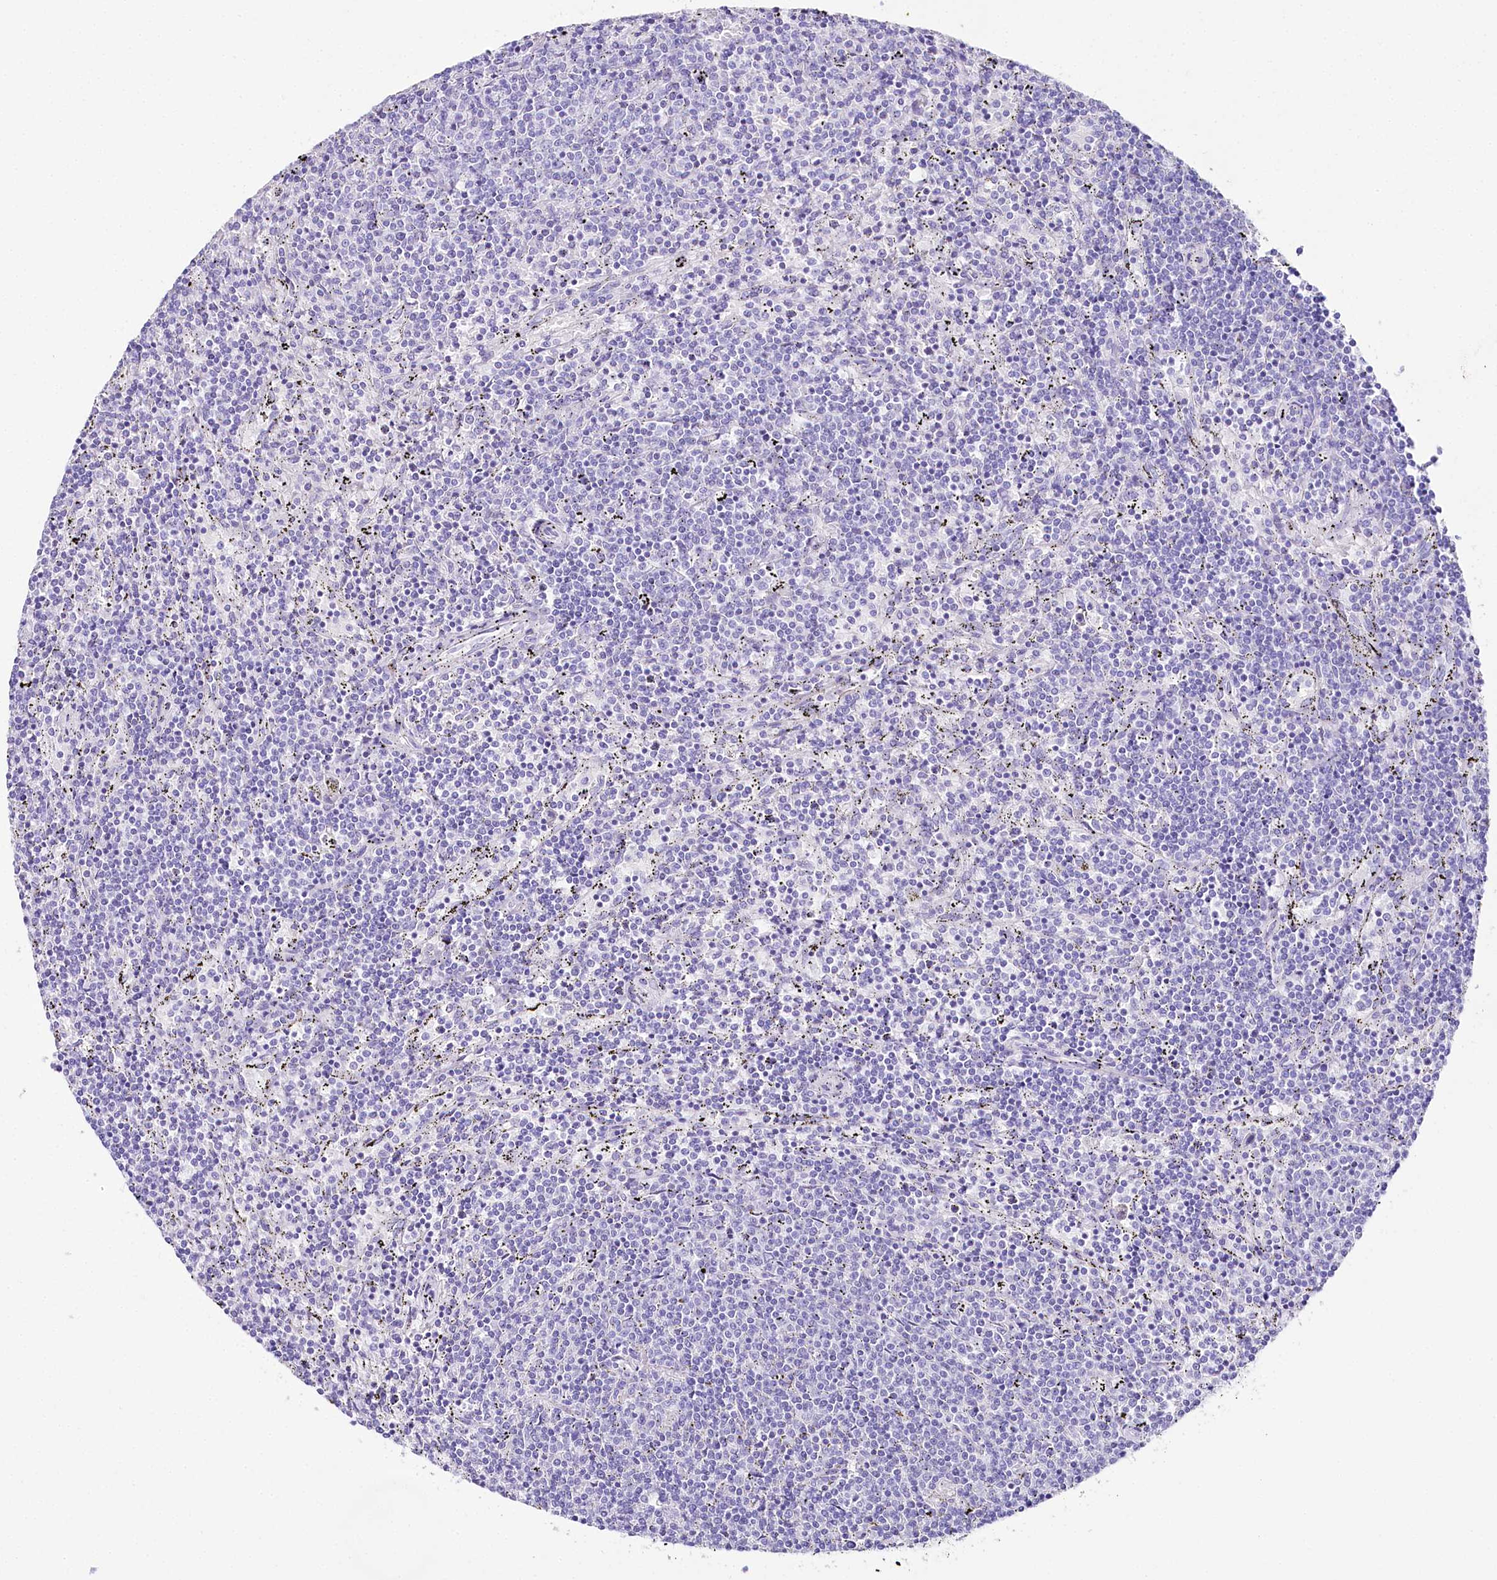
{"staining": {"intensity": "negative", "quantity": "none", "location": "none"}, "tissue": "lymphoma", "cell_type": "Tumor cells", "image_type": "cancer", "snomed": [{"axis": "morphology", "description": "Malignant lymphoma, non-Hodgkin's type, Low grade"}, {"axis": "topography", "description": "Spleen"}], "caption": "DAB immunohistochemical staining of low-grade malignant lymphoma, non-Hodgkin's type exhibits no significant staining in tumor cells.", "gene": "CSN3", "patient": {"sex": "female", "age": 50}}